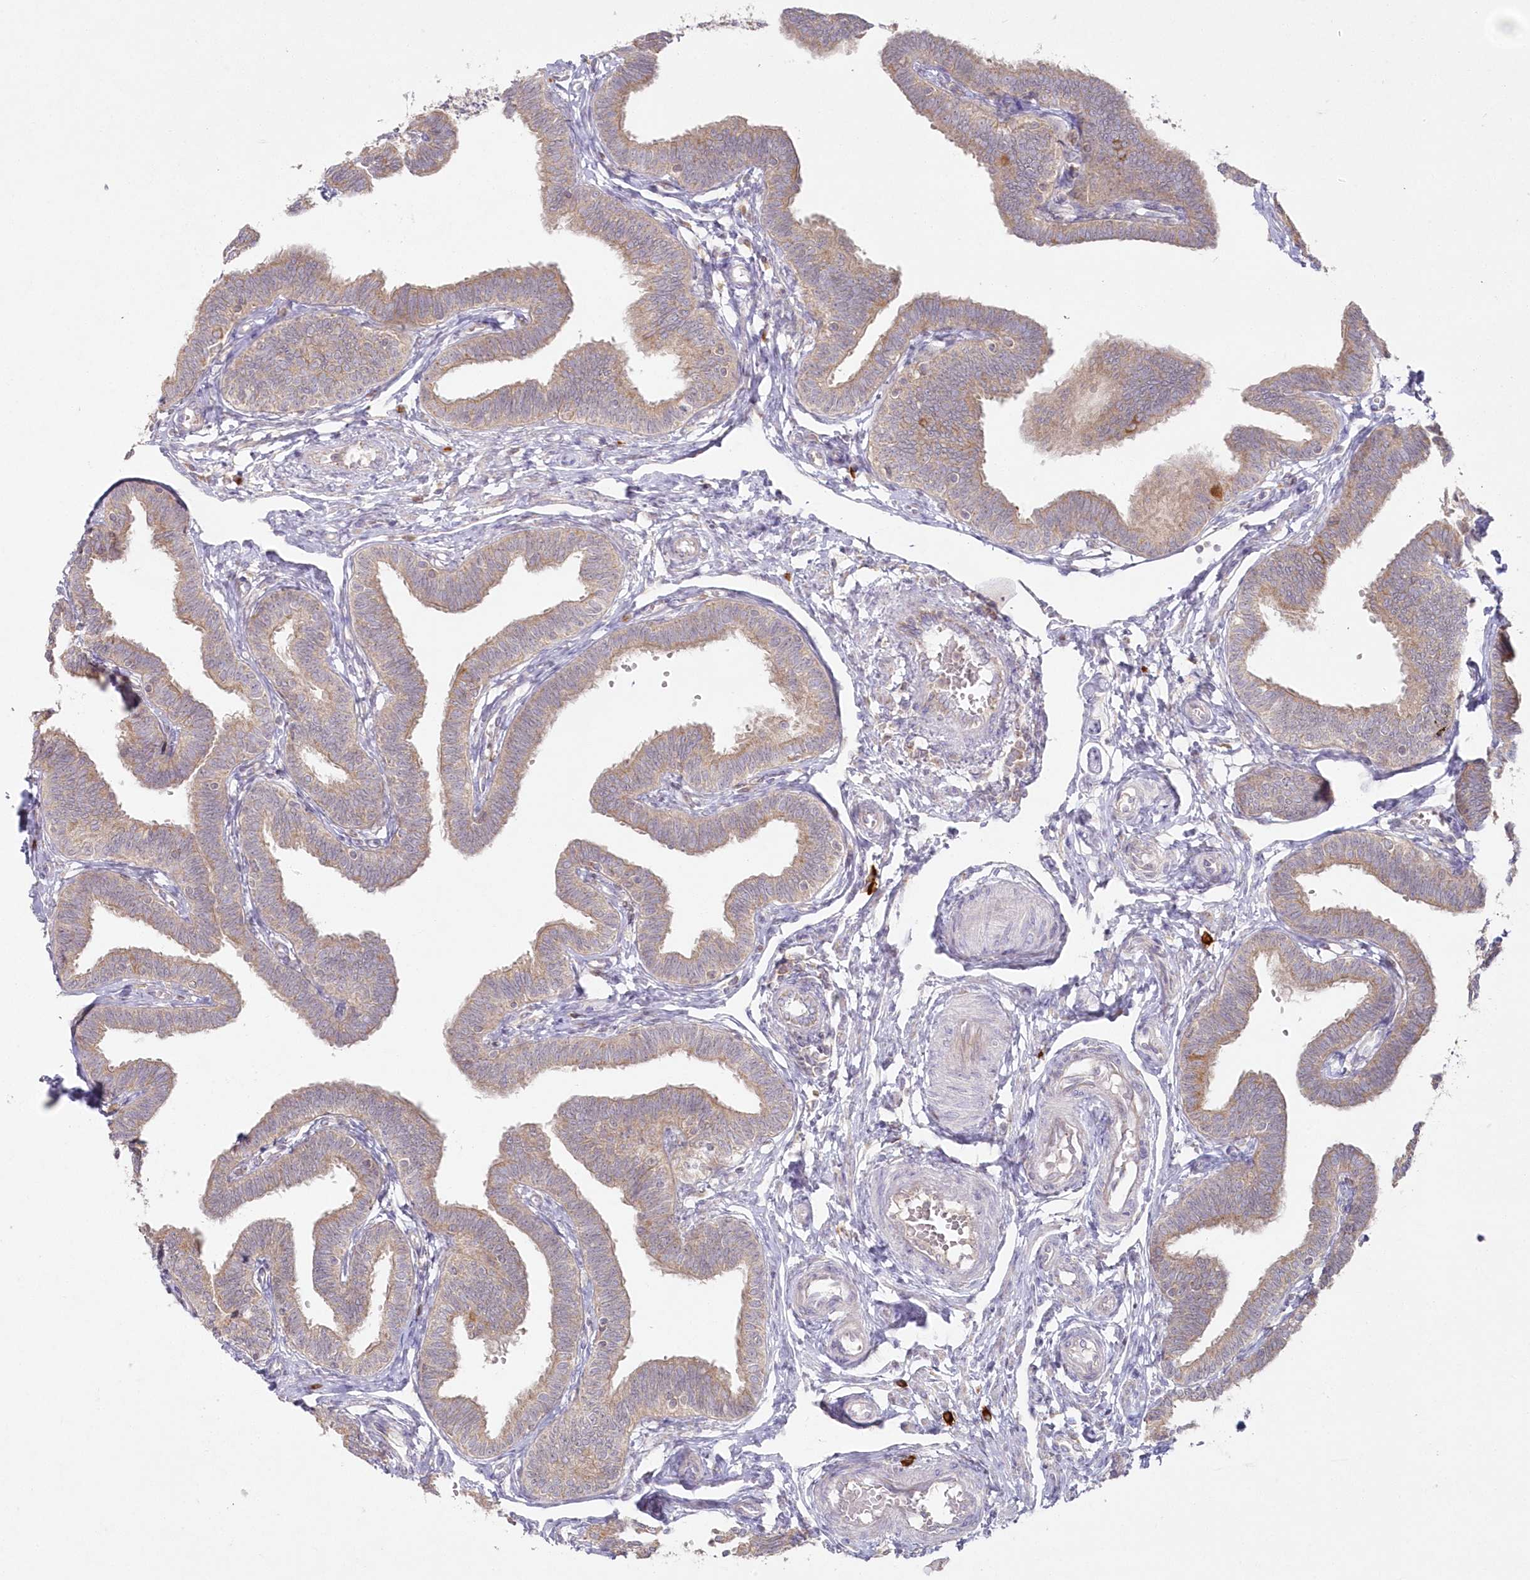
{"staining": {"intensity": "moderate", "quantity": "25%-75%", "location": "cytoplasmic/membranous"}, "tissue": "fallopian tube", "cell_type": "Glandular cells", "image_type": "normal", "snomed": [{"axis": "morphology", "description": "Normal tissue, NOS"}, {"axis": "topography", "description": "Fallopian tube"}, {"axis": "topography", "description": "Ovary"}], "caption": "Fallopian tube stained for a protein exhibits moderate cytoplasmic/membranous positivity in glandular cells. The staining was performed using DAB (3,3'-diaminobenzidine) to visualize the protein expression in brown, while the nuclei were stained in blue with hematoxylin (Magnification: 20x).", "gene": "ARSB", "patient": {"sex": "female", "age": 23}}